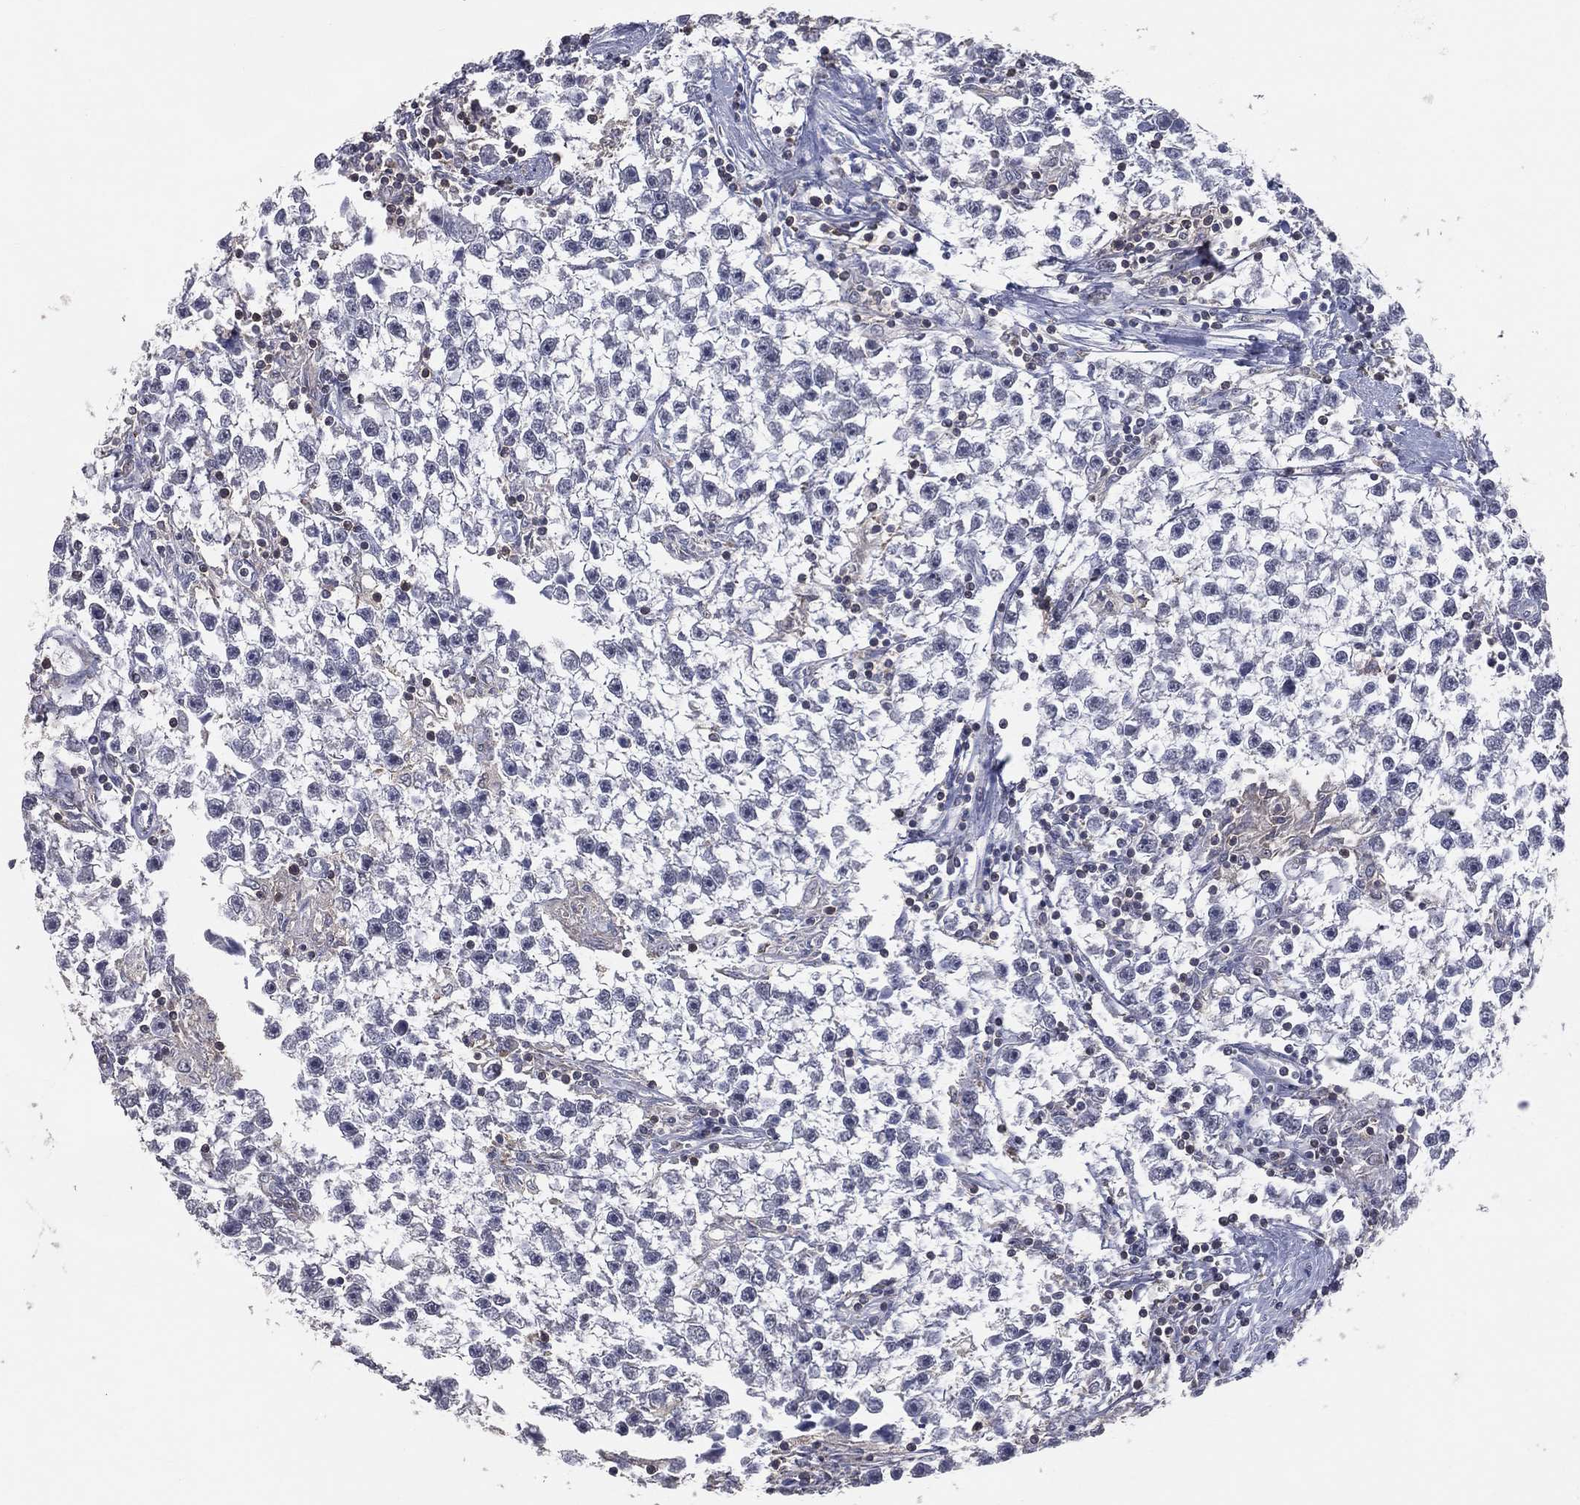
{"staining": {"intensity": "negative", "quantity": "none", "location": "none"}, "tissue": "testis cancer", "cell_type": "Tumor cells", "image_type": "cancer", "snomed": [{"axis": "morphology", "description": "Seminoma, NOS"}, {"axis": "topography", "description": "Testis"}], "caption": "IHC image of testis cancer stained for a protein (brown), which reveals no staining in tumor cells.", "gene": "PSTPIP1", "patient": {"sex": "male", "age": 59}}